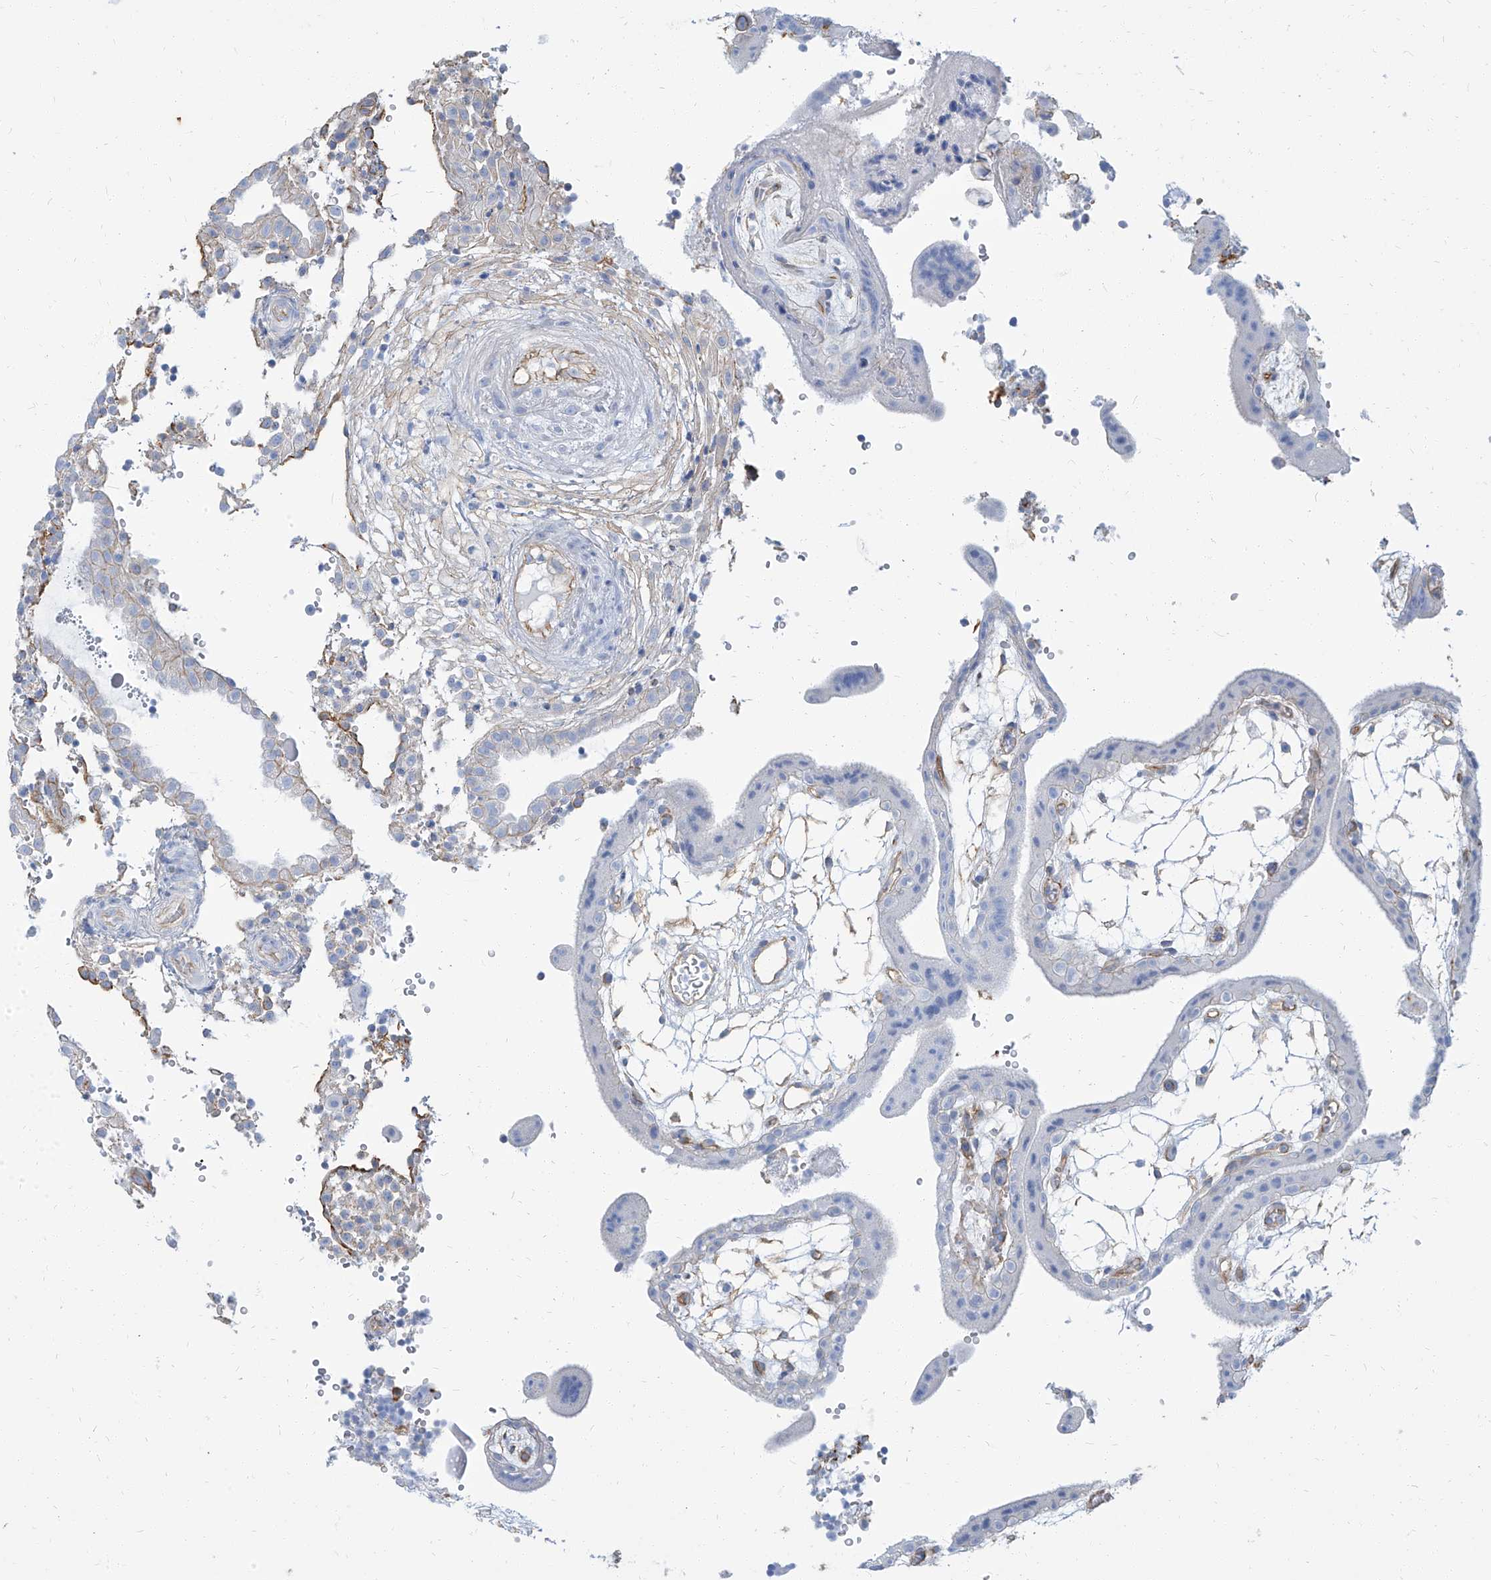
{"staining": {"intensity": "negative", "quantity": "none", "location": "none"}, "tissue": "placenta", "cell_type": "Trophoblastic cells", "image_type": "normal", "snomed": [{"axis": "morphology", "description": "Normal tissue, NOS"}, {"axis": "topography", "description": "Placenta"}], "caption": "This is a image of immunohistochemistry (IHC) staining of normal placenta, which shows no positivity in trophoblastic cells.", "gene": "TXLNB", "patient": {"sex": "female", "age": 18}}